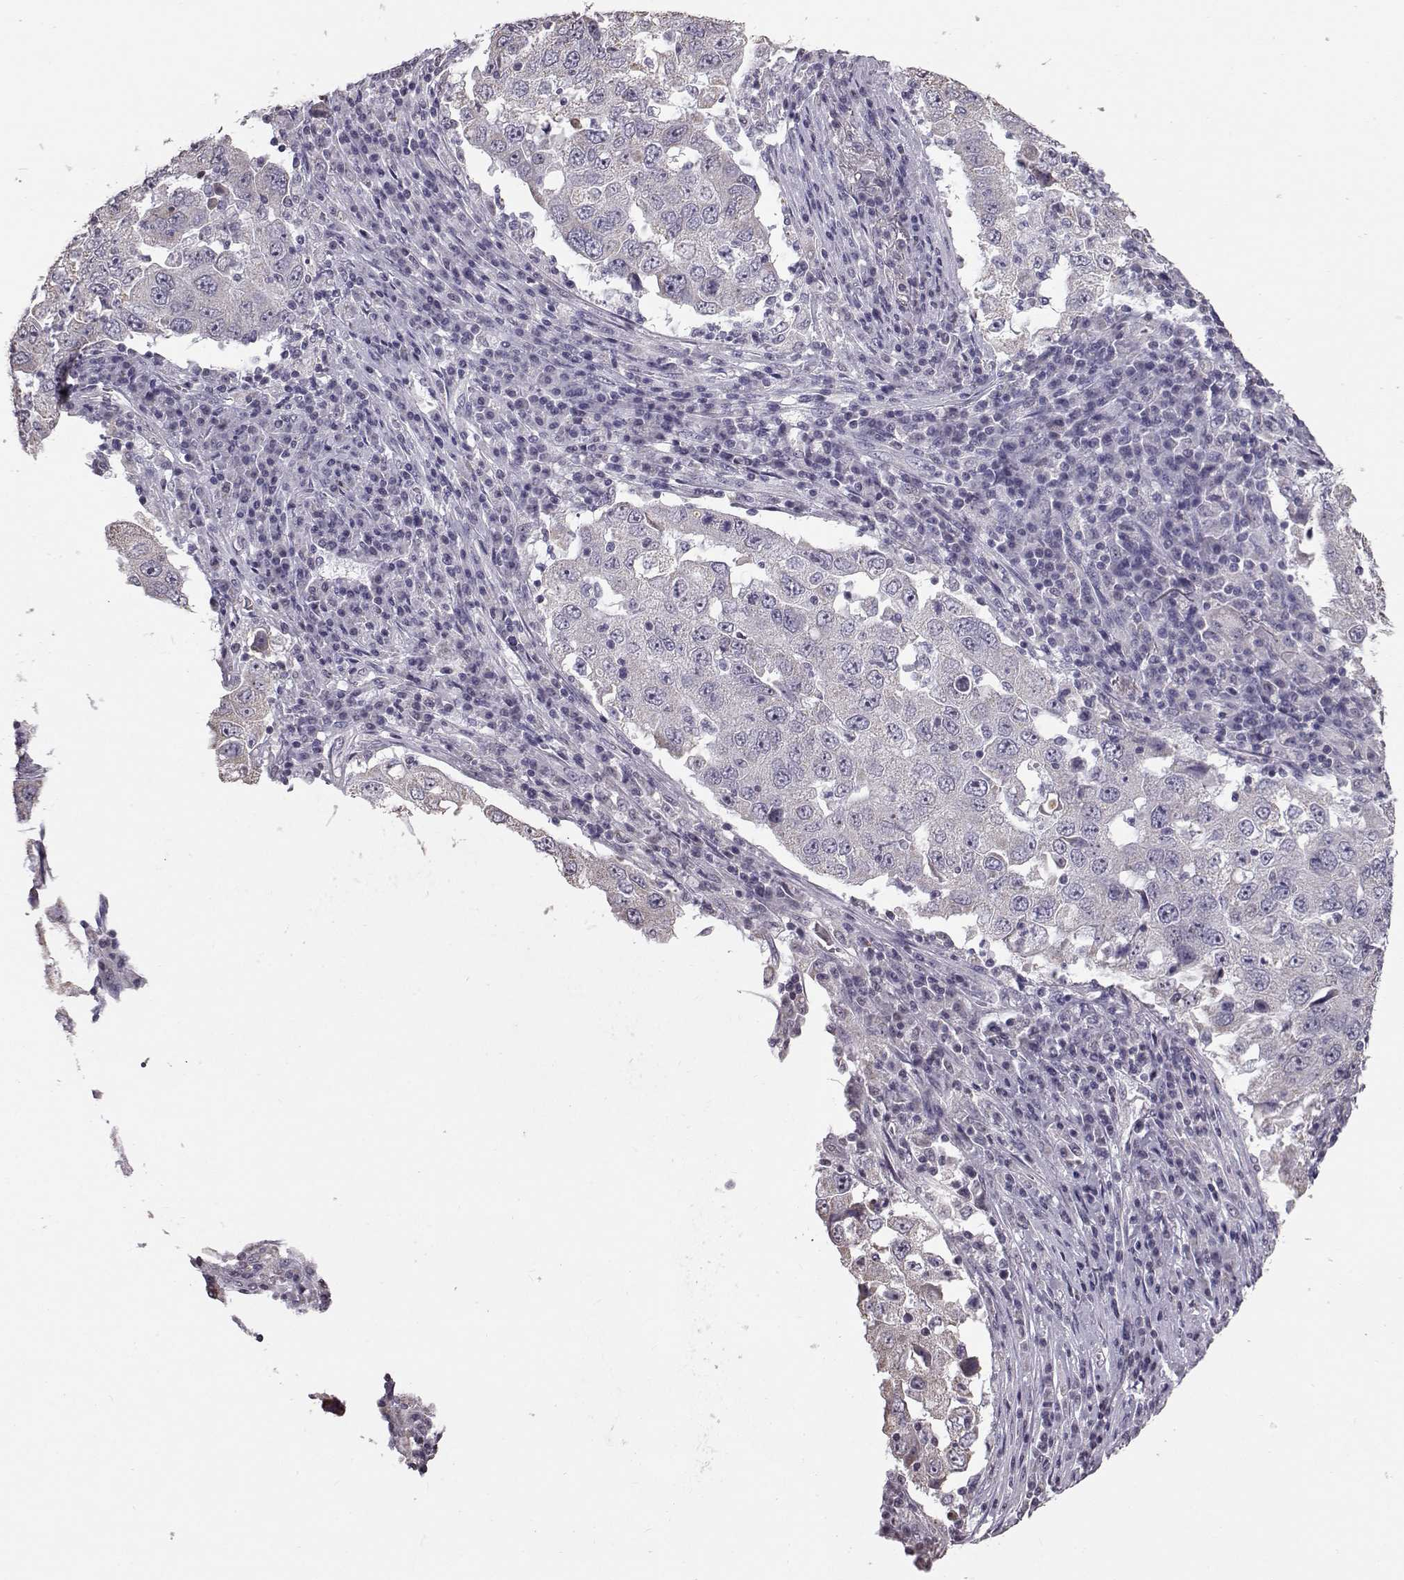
{"staining": {"intensity": "negative", "quantity": "none", "location": "none"}, "tissue": "lung cancer", "cell_type": "Tumor cells", "image_type": "cancer", "snomed": [{"axis": "morphology", "description": "Adenocarcinoma, NOS"}, {"axis": "topography", "description": "Lung"}], "caption": "The immunohistochemistry photomicrograph has no significant positivity in tumor cells of lung adenocarcinoma tissue.", "gene": "ALDH3A1", "patient": {"sex": "male", "age": 73}}